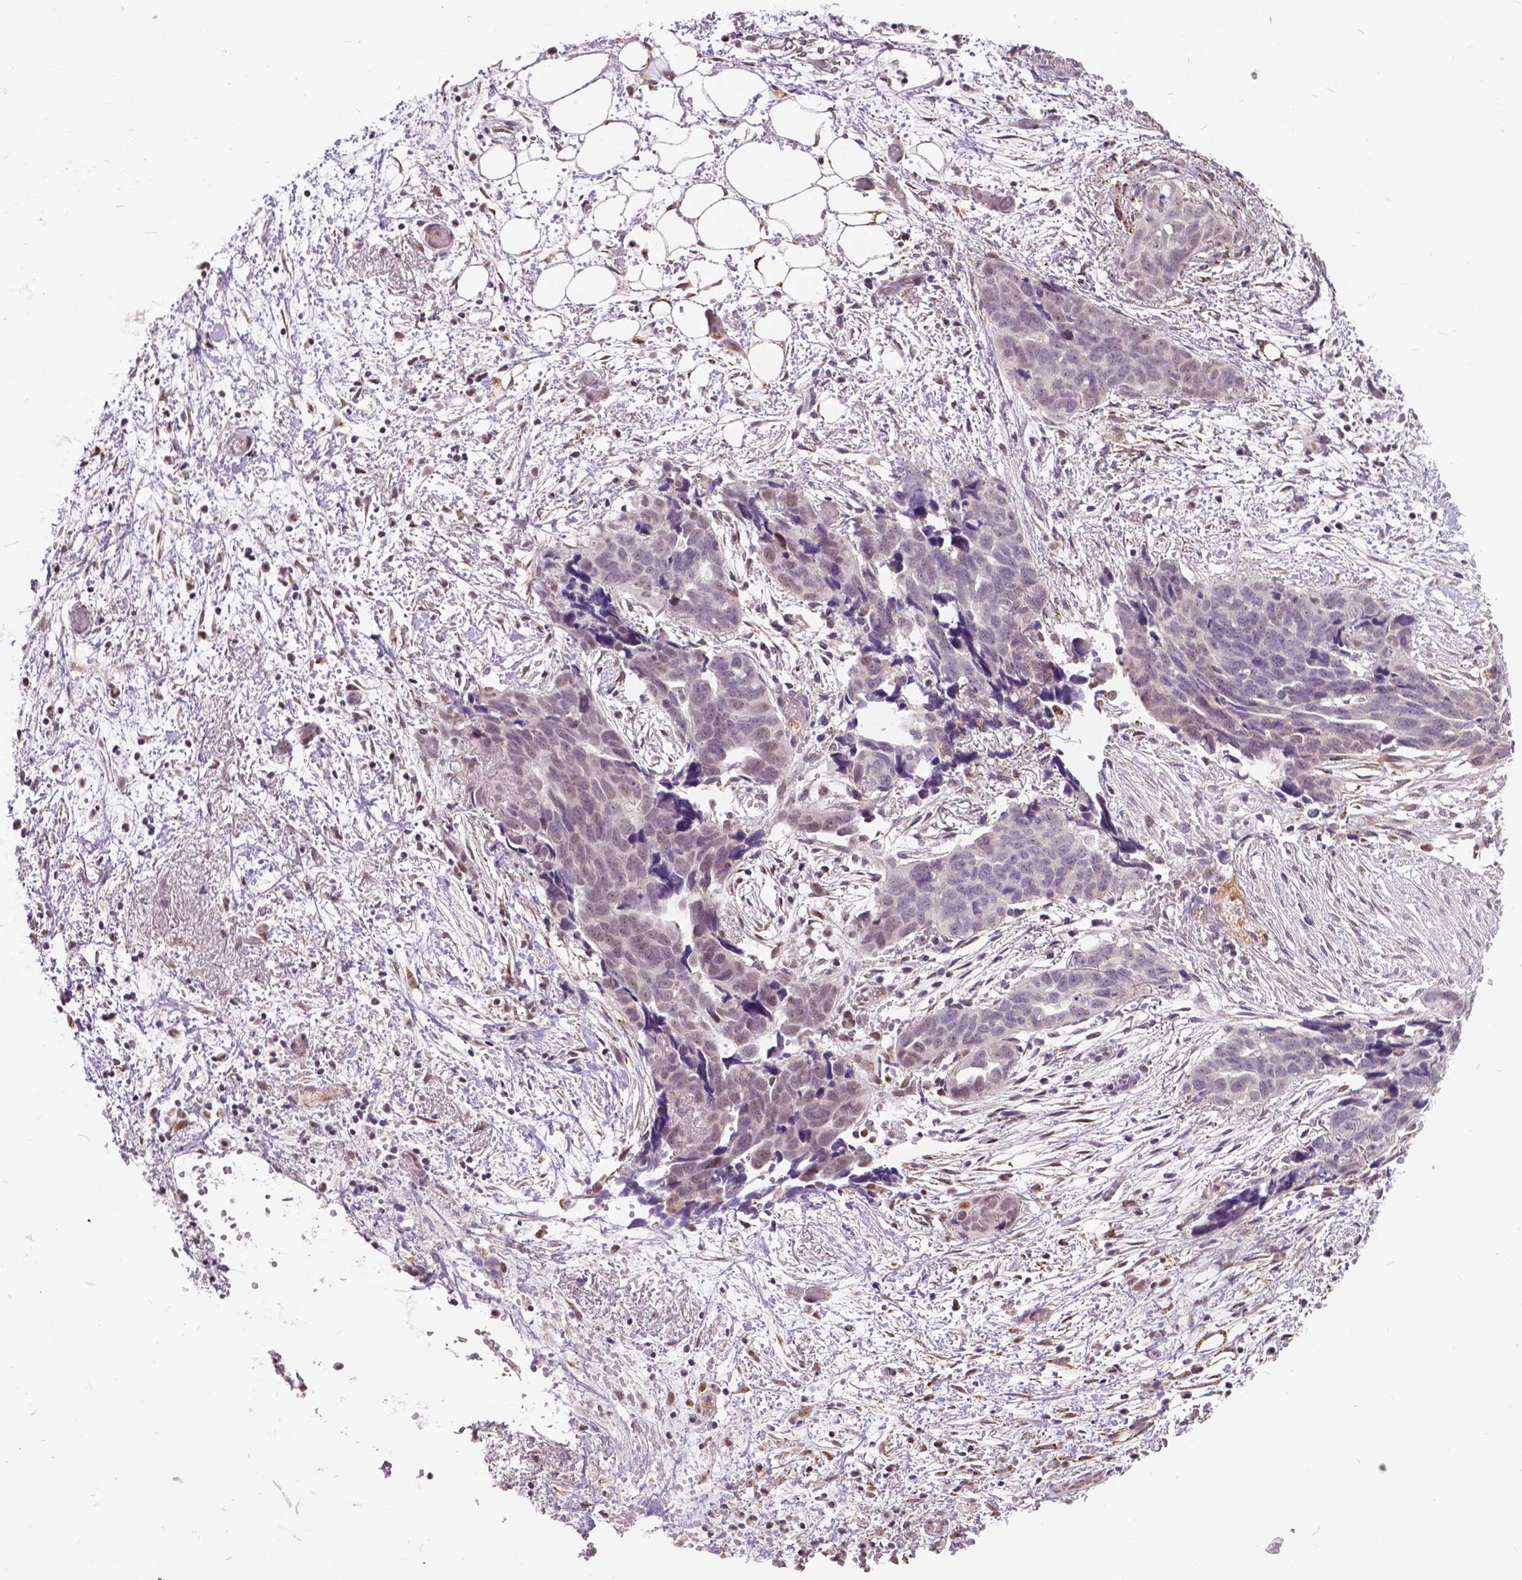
{"staining": {"intensity": "weak", "quantity": "<25%", "location": "nuclear"}, "tissue": "ovarian cancer", "cell_type": "Tumor cells", "image_type": "cancer", "snomed": [{"axis": "morphology", "description": "Cystadenocarcinoma, serous, NOS"}, {"axis": "topography", "description": "Ovary"}], "caption": "Immunohistochemistry of ovarian cancer displays no expression in tumor cells. The staining is performed using DAB brown chromogen with nuclei counter-stained in using hematoxylin.", "gene": "DLX6", "patient": {"sex": "female", "age": 69}}